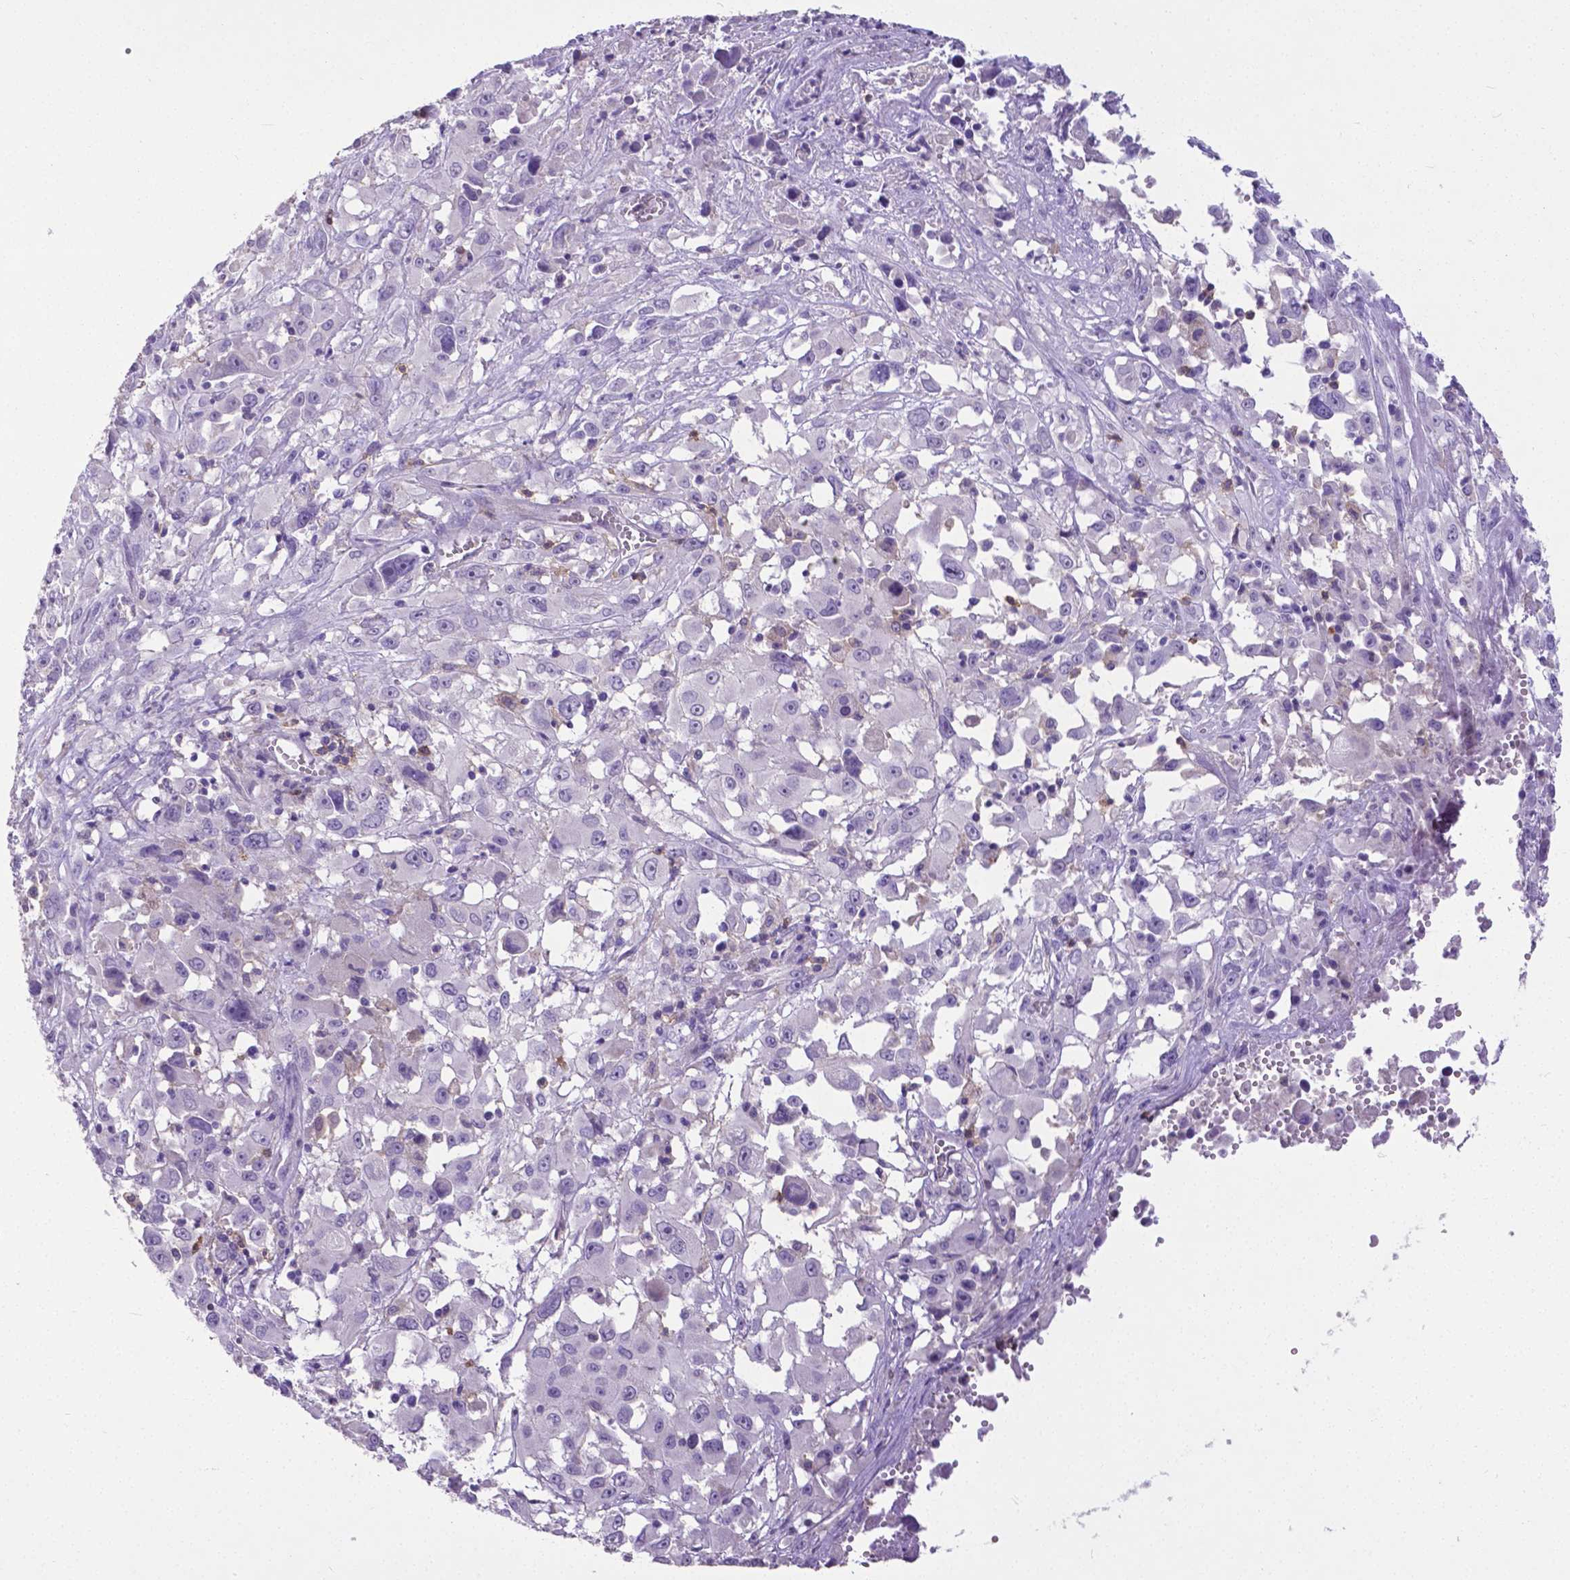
{"staining": {"intensity": "negative", "quantity": "none", "location": "none"}, "tissue": "melanoma", "cell_type": "Tumor cells", "image_type": "cancer", "snomed": [{"axis": "morphology", "description": "Malignant melanoma, Metastatic site"}, {"axis": "topography", "description": "Soft tissue"}], "caption": "Malignant melanoma (metastatic site) was stained to show a protein in brown. There is no significant staining in tumor cells.", "gene": "CD4", "patient": {"sex": "male", "age": 50}}